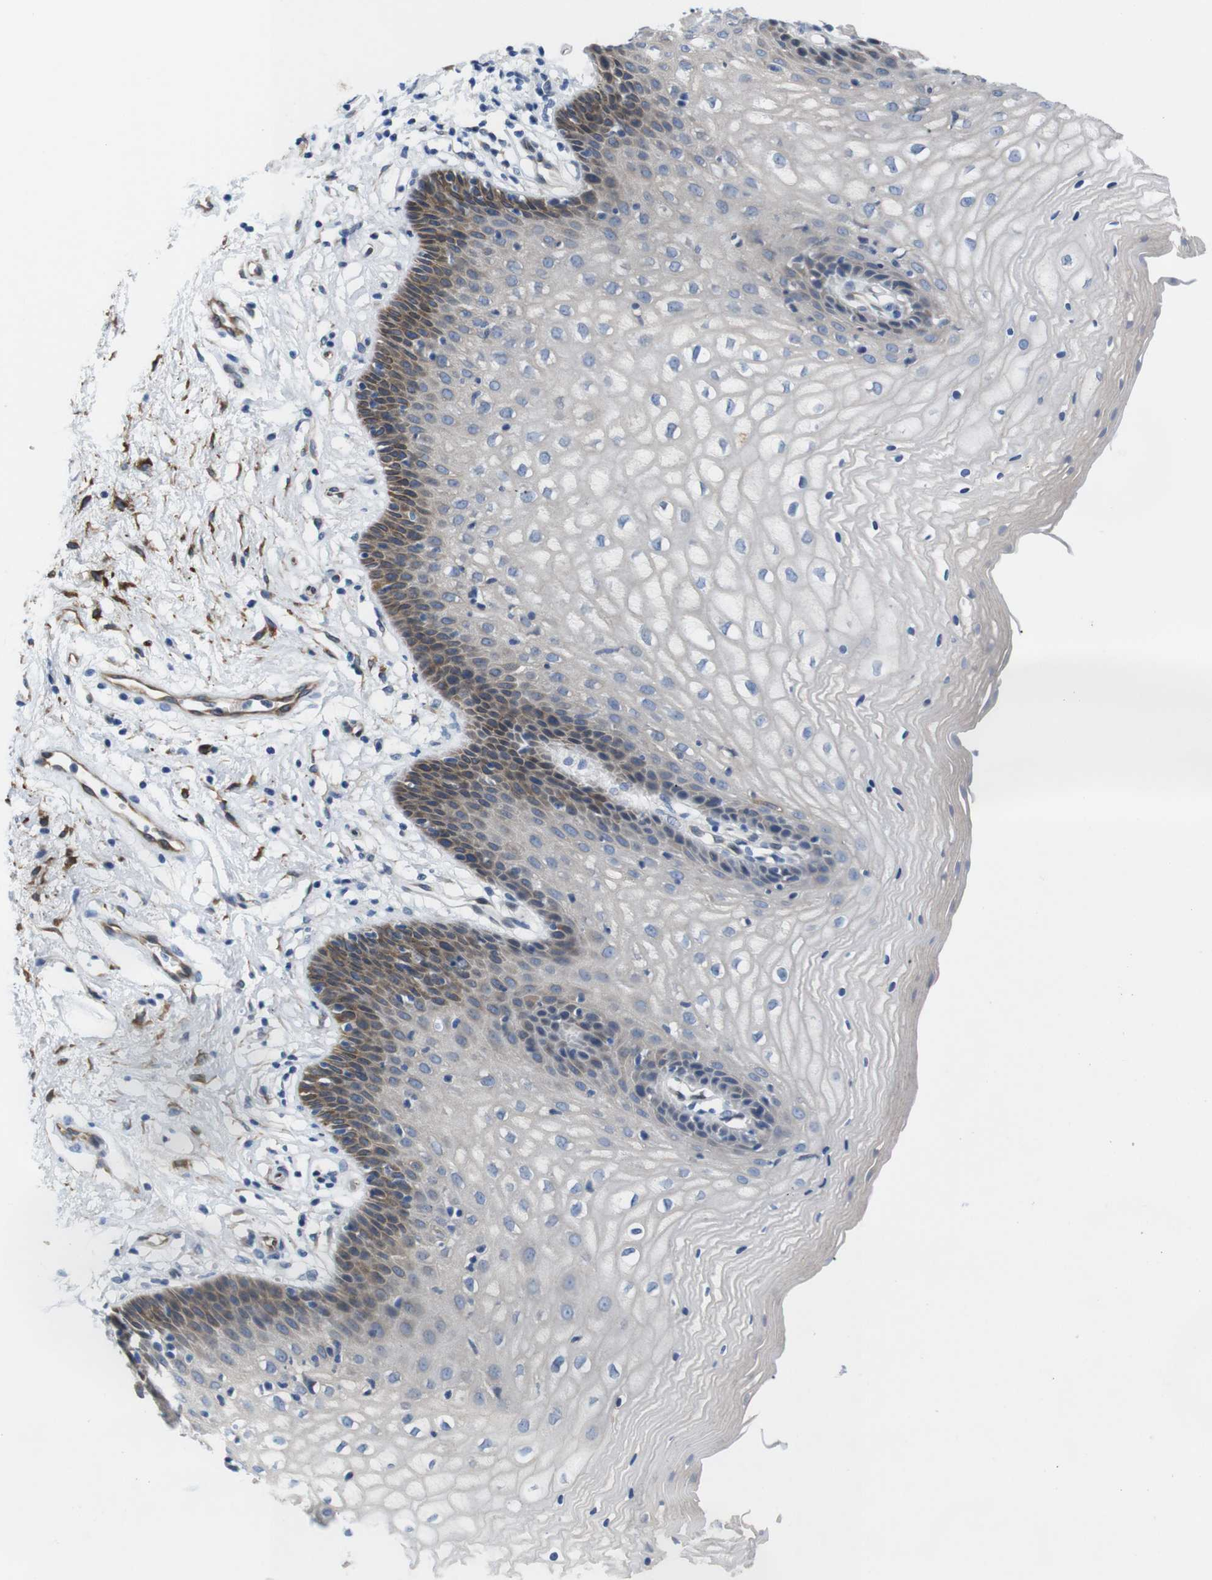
{"staining": {"intensity": "moderate", "quantity": "<25%", "location": "cytoplasmic/membranous"}, "tissue": "vagina", "cell_type": "Squamous epithelial cells", "image_type": "normal", "snomed": [{"axis": "morphology", "description": "Normal tissue, NOS"}, {"axis": "topography", "description": "Vagina"}], "caption": "Human vagina stained for a protein (brown) shows moderate cytoplasmic/membranous positive positivity in about <25% of squamous epithelial cells.", "gene": "HACD3", "patient": {"sex": "female", "age": 34}}